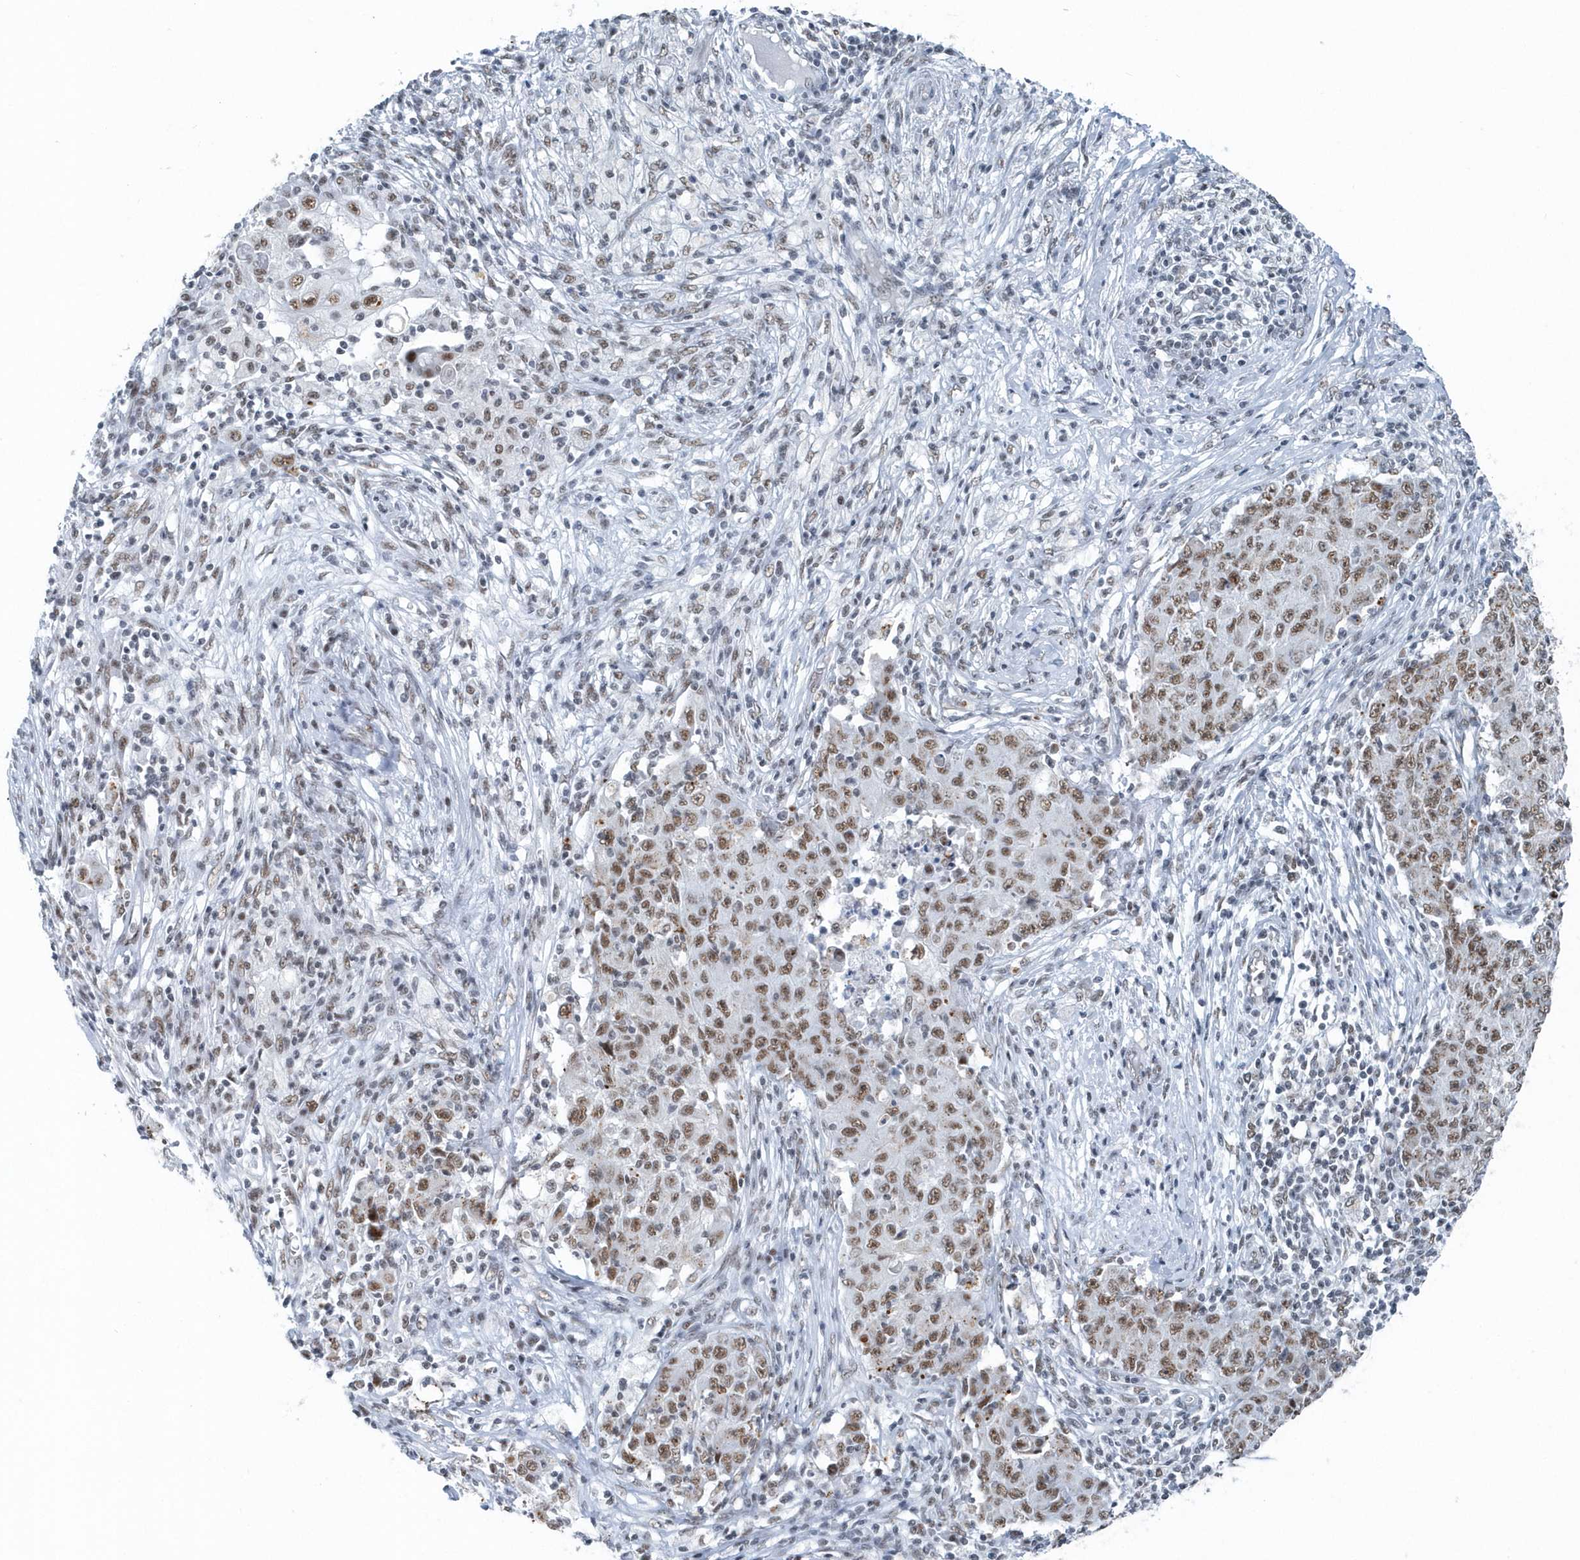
{"staining": {"intensity": "moderate", "quantity": ">75%", "location": "nuclear"}, "tissue": "ovarian cancer", "cell_type": "Tumor cells", "image_type": "cancer", "snomed": [{"axis": "morphology", "description": "Carcinoma, endometroid"}, {"axis": "topography", "description": "Ovary"}], "caption": "This is an image of IHC staining of ovarian endometroid carcinoma, which shows moderate expression in the nuclear of tumor cells.", "gene": "FIP1L1", "patient": {"sex": "female", "age": 42}}